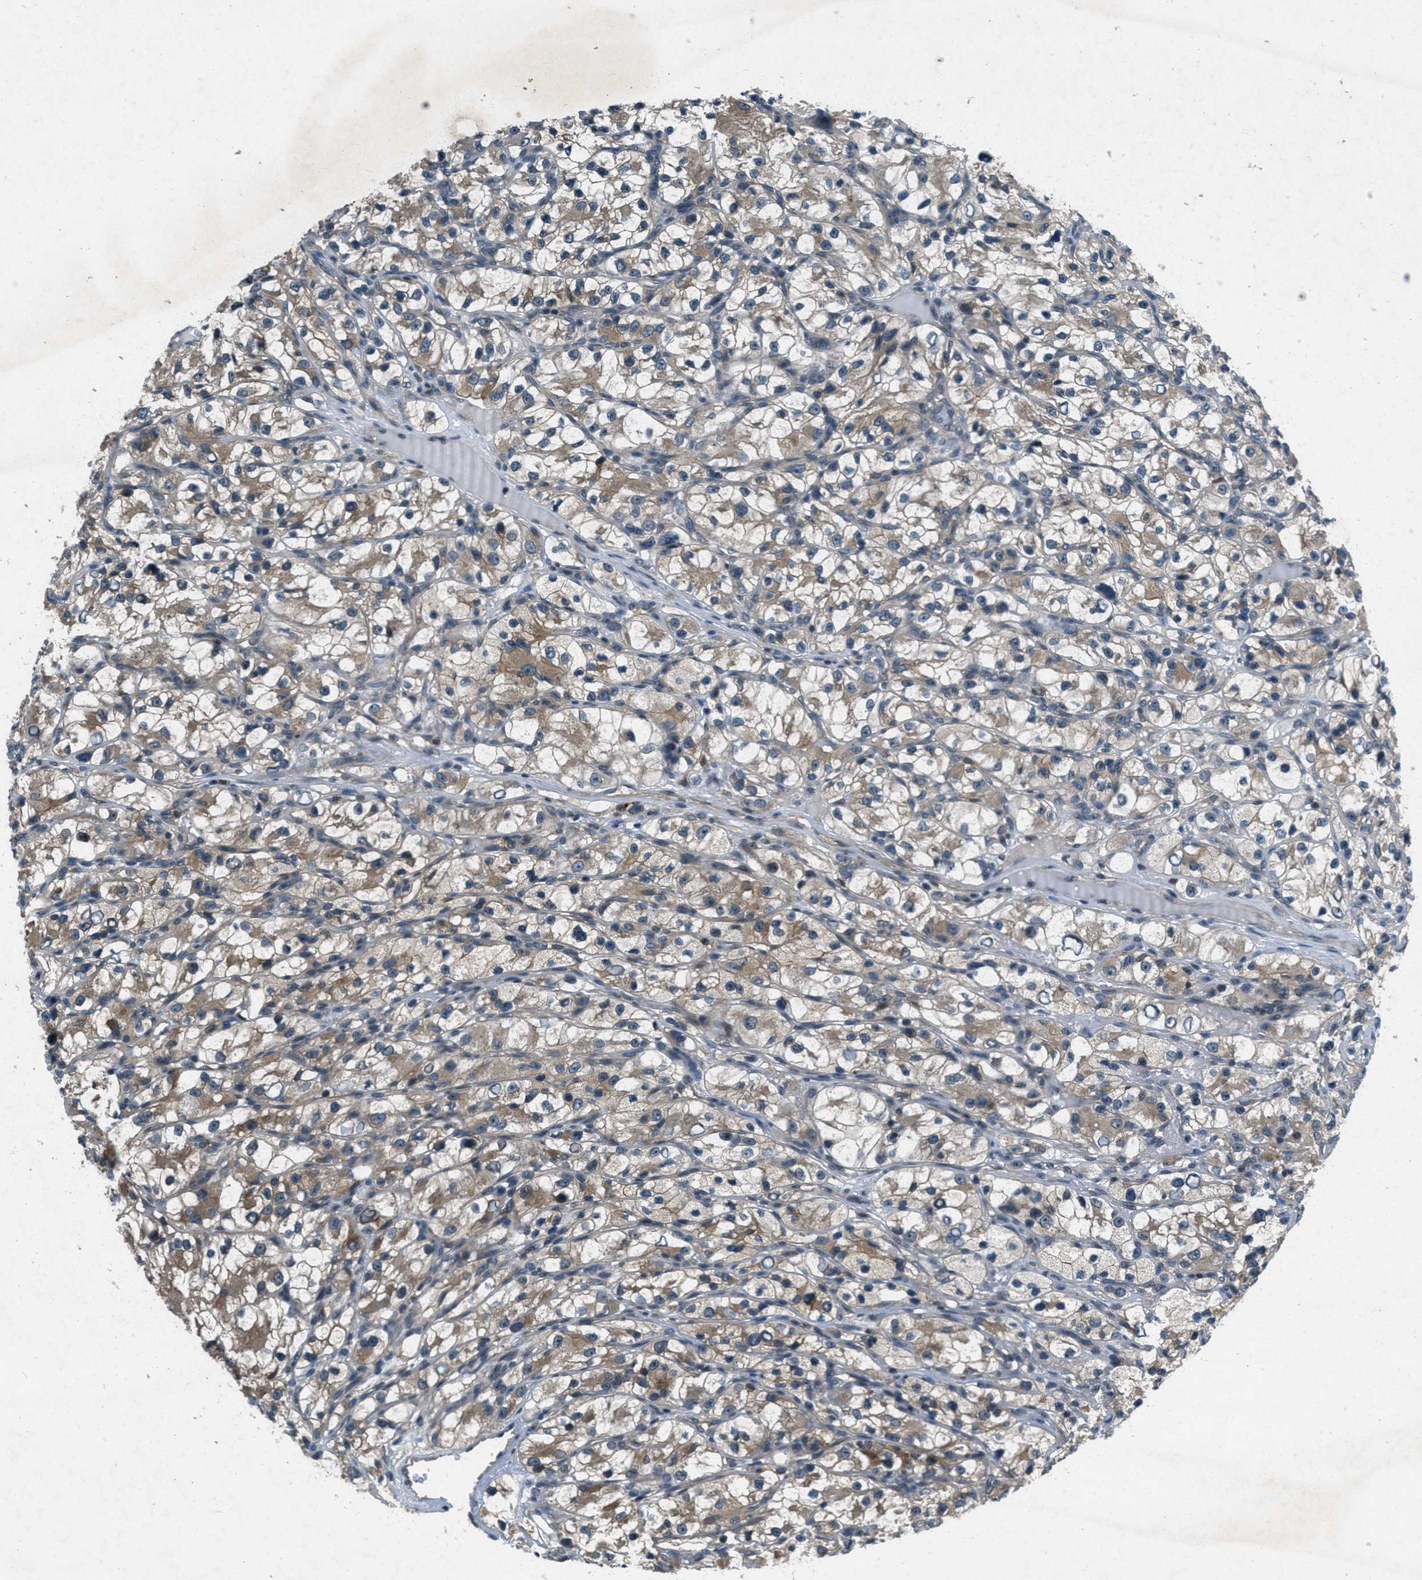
{"staining": {"intensity": "weak", "quantity": ">75%", "location": "cytoplasmic/membranous"}, "tissue": "renal cancer", "cell_type": "Tumor cells", "image_type": "cancer", "snomed": [{"axis": "morphology", "description": "Adenocarcinoma, NOS"}, {"axis": "topography", "description": "Kidney"}], "caption": "An image showing weak cytoplasmic/membranous expression in approximately >75% of tumor cells in renal adenocarcinoma, as visualized by brown immunohistochemical staining.", "gene": "EPSTI1", "patient": {"sex": "female", "age": 57}}